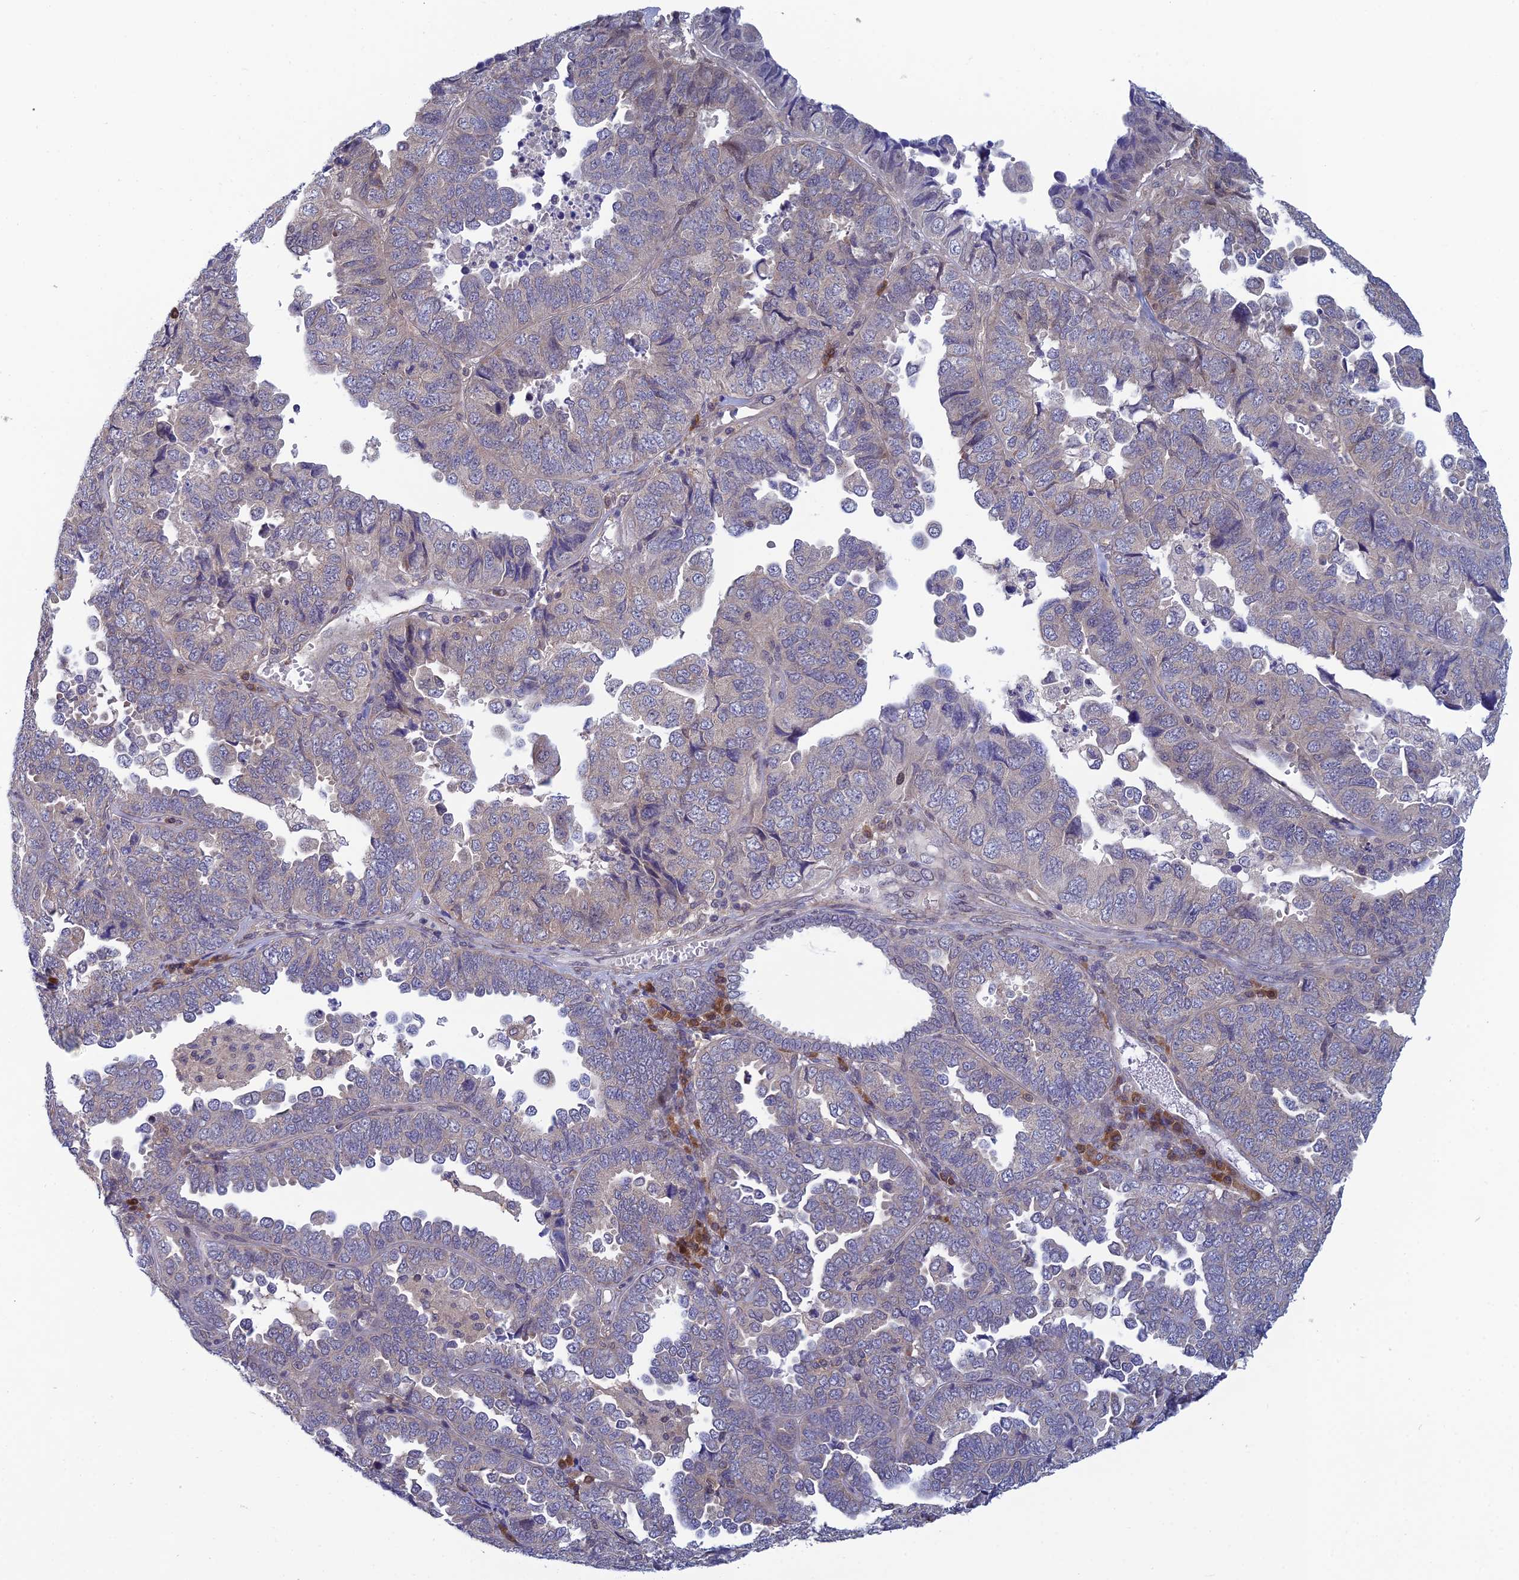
{"staining": {"intensity": "weak", "quantity": "<25%", "location": "cytoplasmic/membranous"}, "tissue": "endometrial cancer", "cell_type": "Tumor cells", "image_type": "cancer", "snomed": [{"axis": "morphology", "description": "Adenocarcinoma, NOS"}, {"axis": "topography", "description": "Endometrium"}], "caption": "Immunohistochemical staining of endometrial cancer exhibits no significant staining in tumor cells. Nuclei are stained in blue.", "gene": "SRA1", "patient": {"sex": "female", "age": 79}}